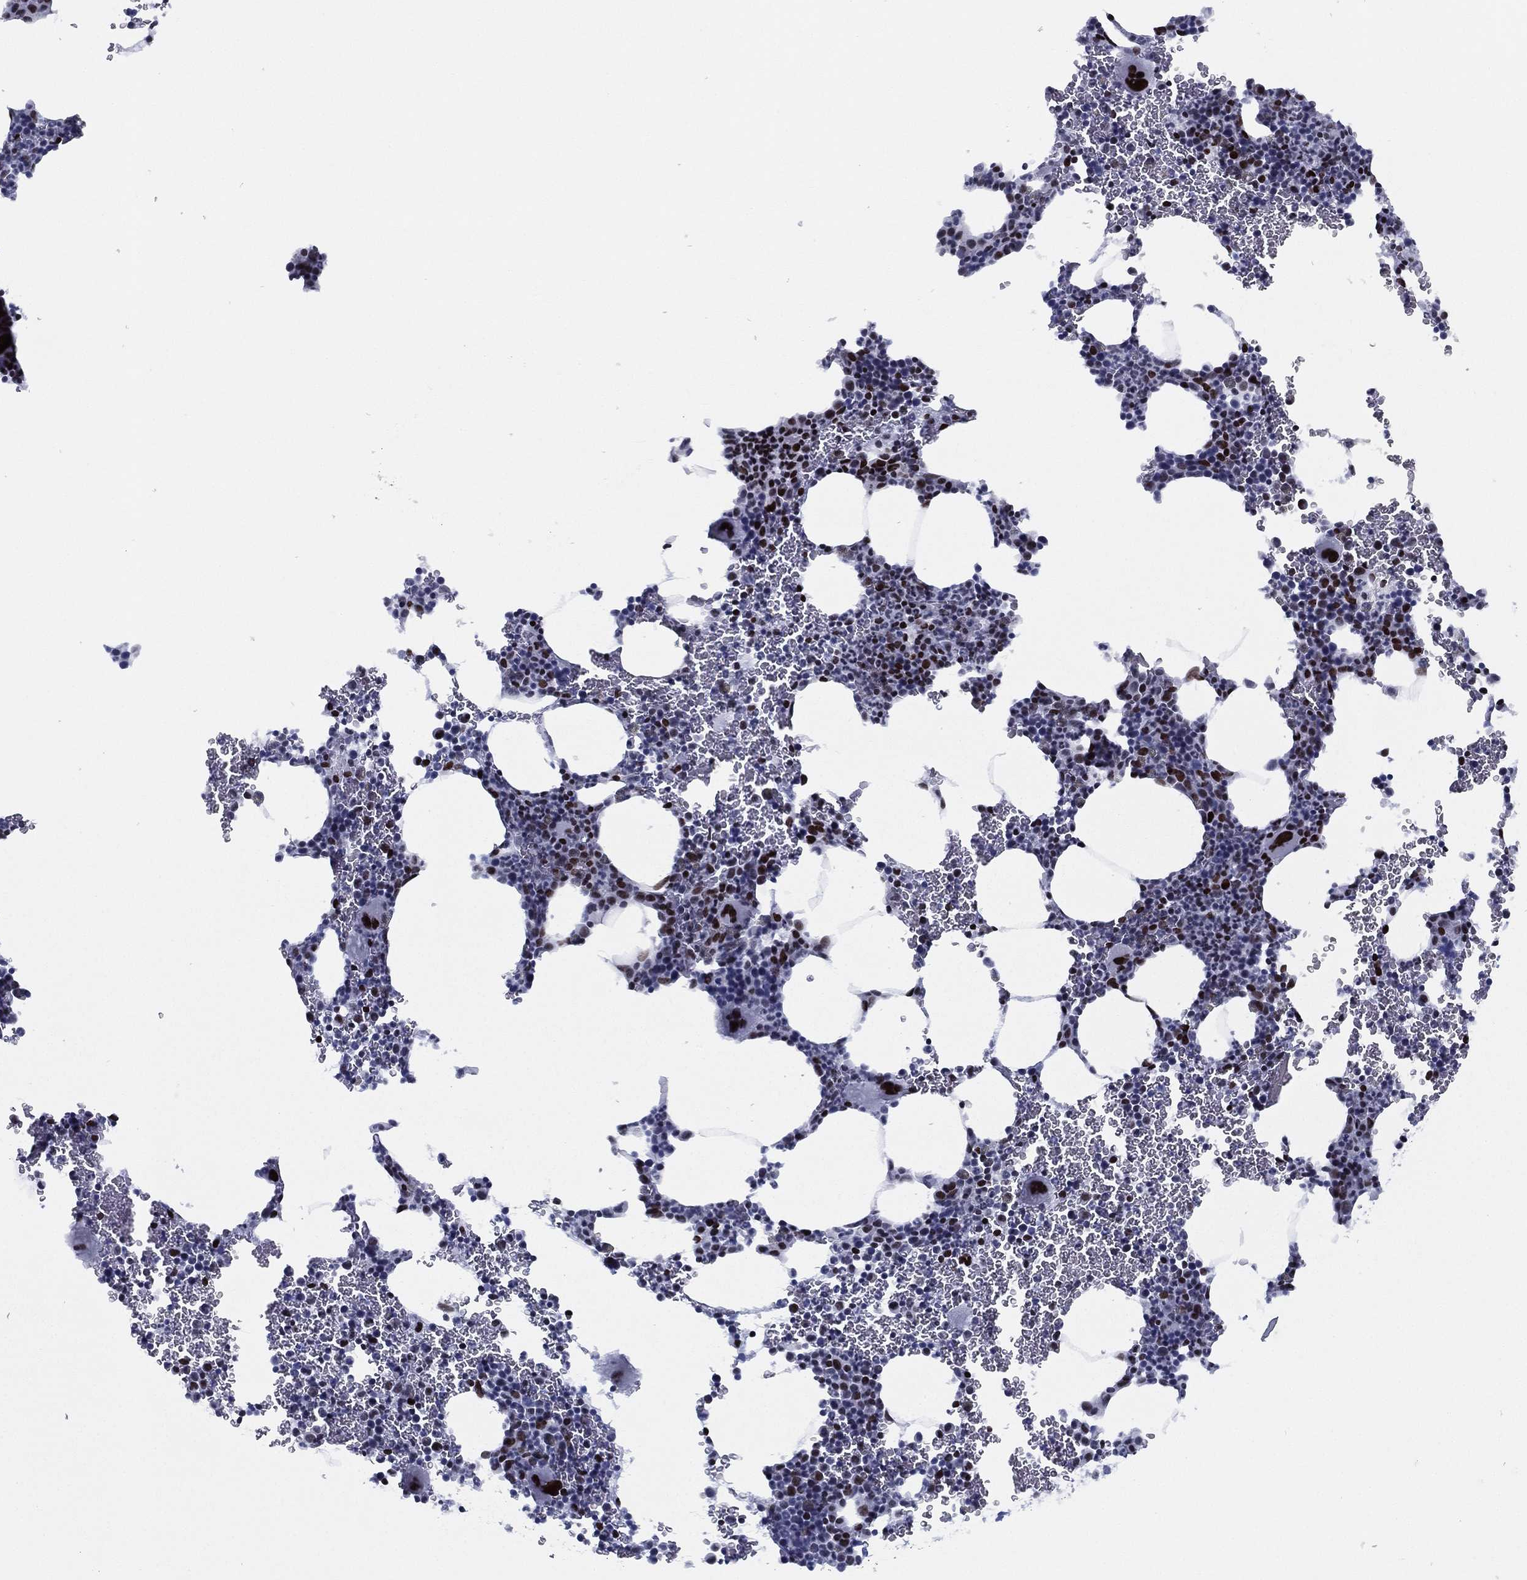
{"staining": {"intensity": "strong", "quantity": "25%-75%", "location": "nuclear"}, "tissue": "bone marrow", "cell_type": "Hematopoietic cells", "image_type": "normal", "snomed": [{"axis": "morphology", "description": "Normal tissue, NOS"}, {"axis": "topography", "description": "Bone marrow"}], "caption": "The immunohistochemical stain highlights strong nuclear expression in hematopoietic cells of benign bone marrow.", "gene": "CYB561D2", "patient": {"sex": "male", "age": 45}}